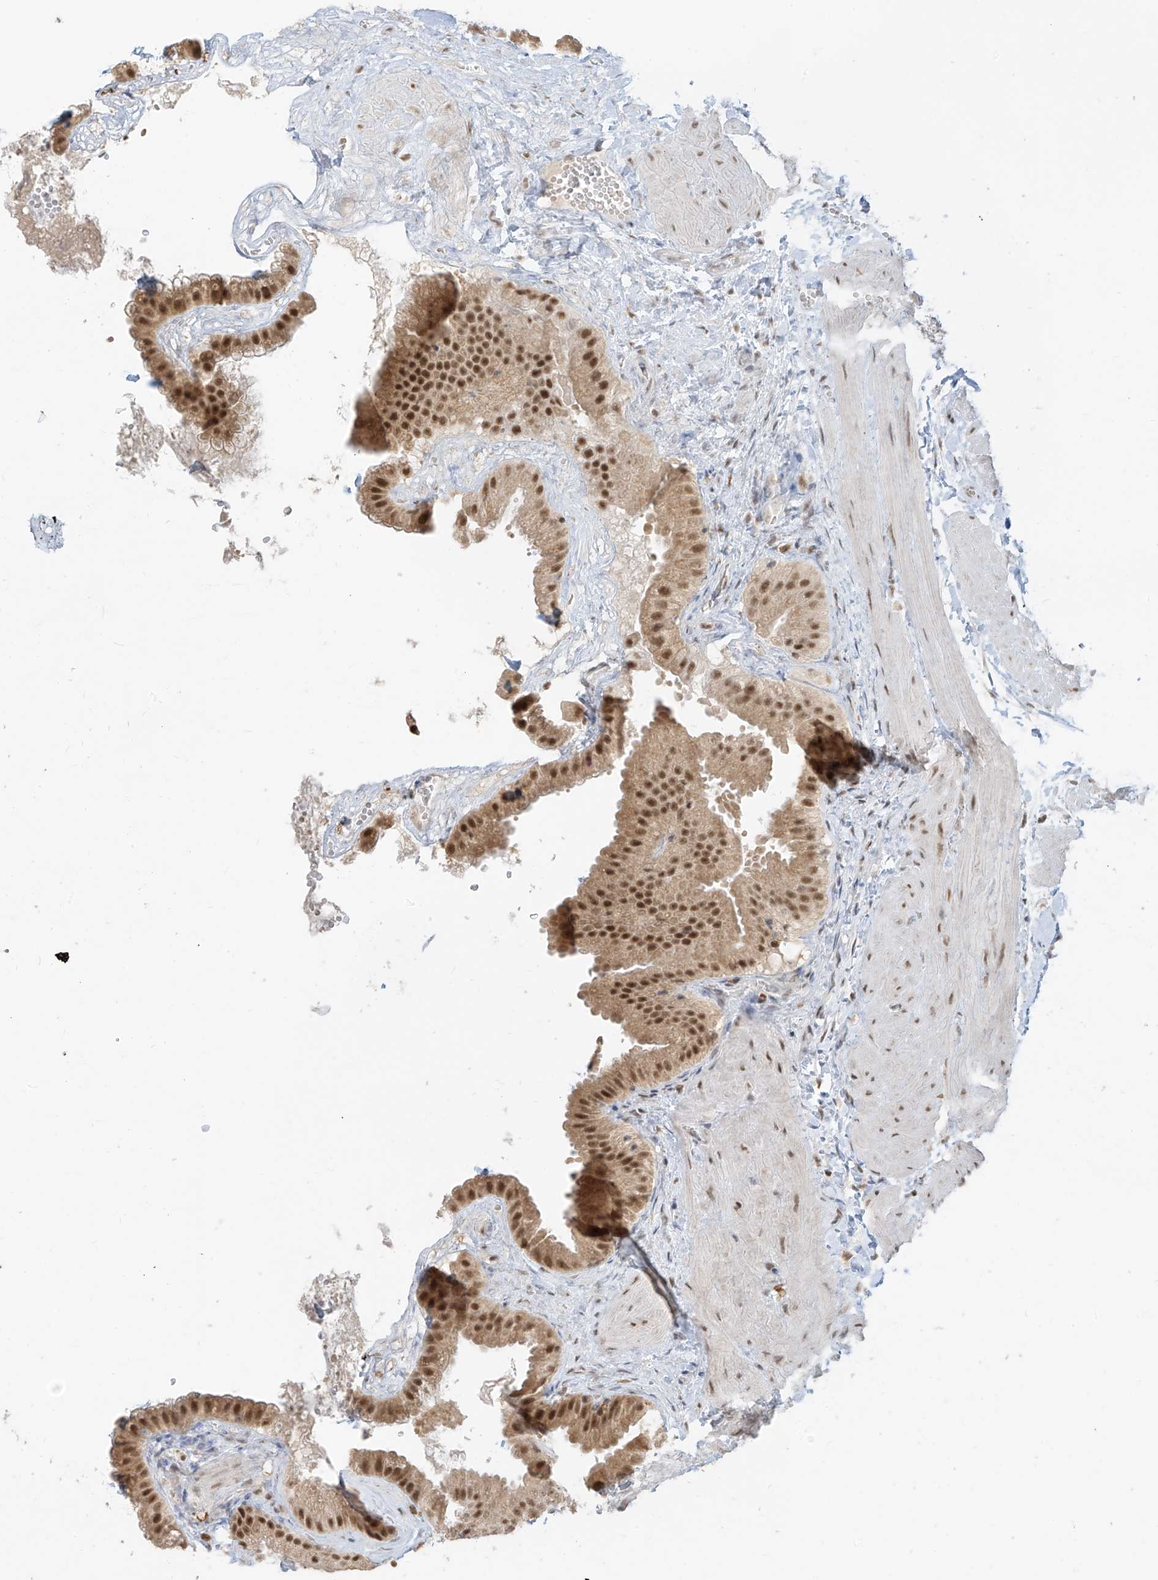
{"staining": {"intensity": "moderate", "quantity": ">75%", "location": "cytoplasmic/membranous,nuclear"}, "tissue": "gallbladder", "cell_type": "Glandular cells", "image_type": "normal", "snomed": [{"axis": "morphology", "description": "Normal tissue, NOS"}, {"axis": "topography", "description": "Gallbladder"}], "caption": "Normal gallbladder exhibits moderate cytoplasmic/membranous,nuclear staining in about >75% of glandular cells (Stains: DAB (3,3'-diaminobenzidine) in brown, nuclei in blue, Microscopy: brightfield microscopy at high magnification)..", "gene": "ZMYM2", "patient": {"sex": "male", "age": 55}}